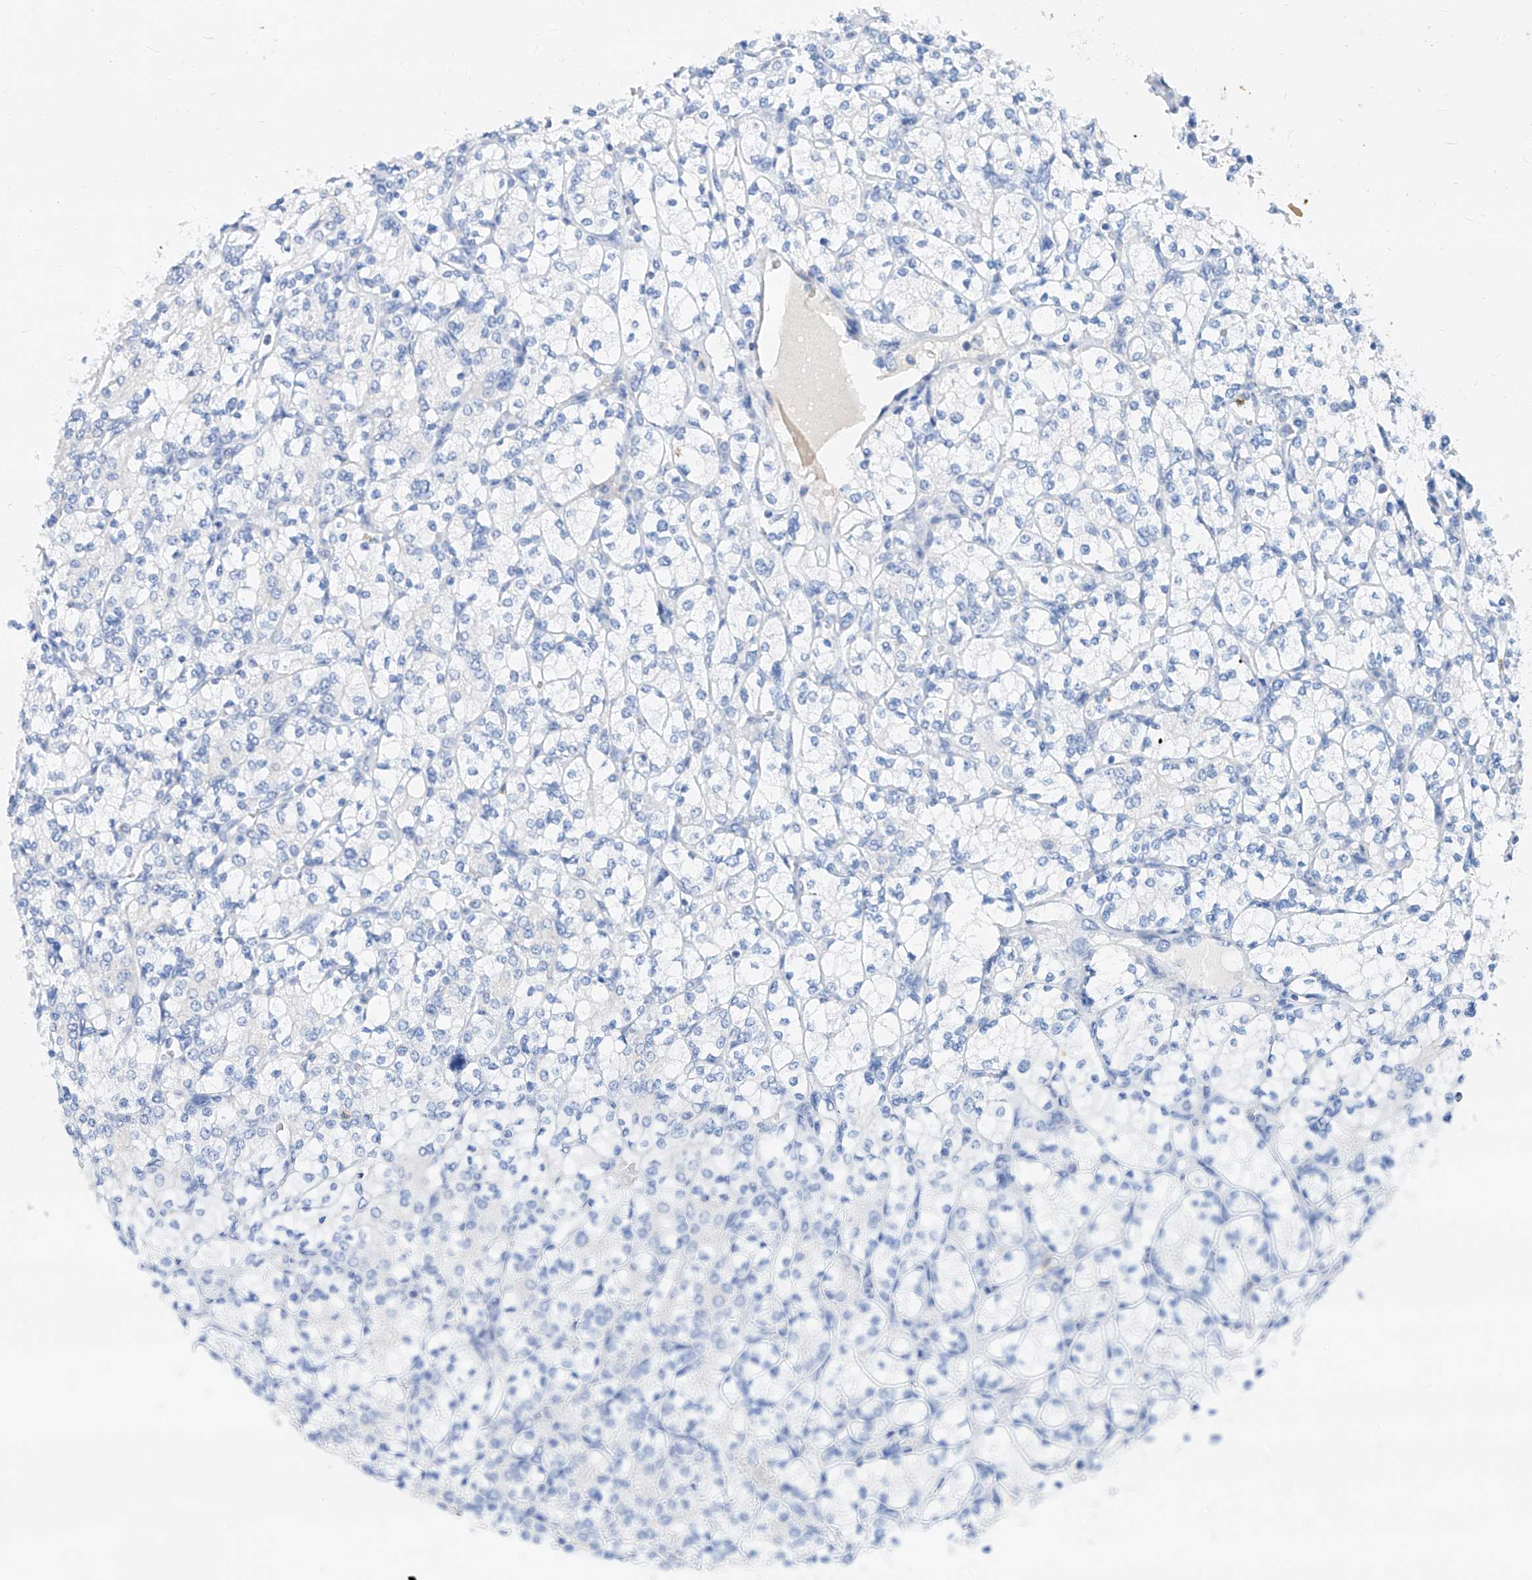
{"staining": {"intensity": "negative", "quantity": "none", "location": "none"}, "tissue": "renal cancer", "cell_type": "Tumor cells", "image_type": "cancer", "snomed": [{"axis": "morphology", "description": "Adenocarcinoma, NOS"}, {"axis": "topography", "description": "Kidney"}], "caption": "Renal cancer (adenocarcinoma) was stained to show a protein in brown. There is no significant expression in tumor cells. (DAB (3,3'-diaminobenzidine) immunohistochemistry with hematoxylin counter stain).", "gene": "SLC25A29", "patient": {"sex": "male", "age": 77}}